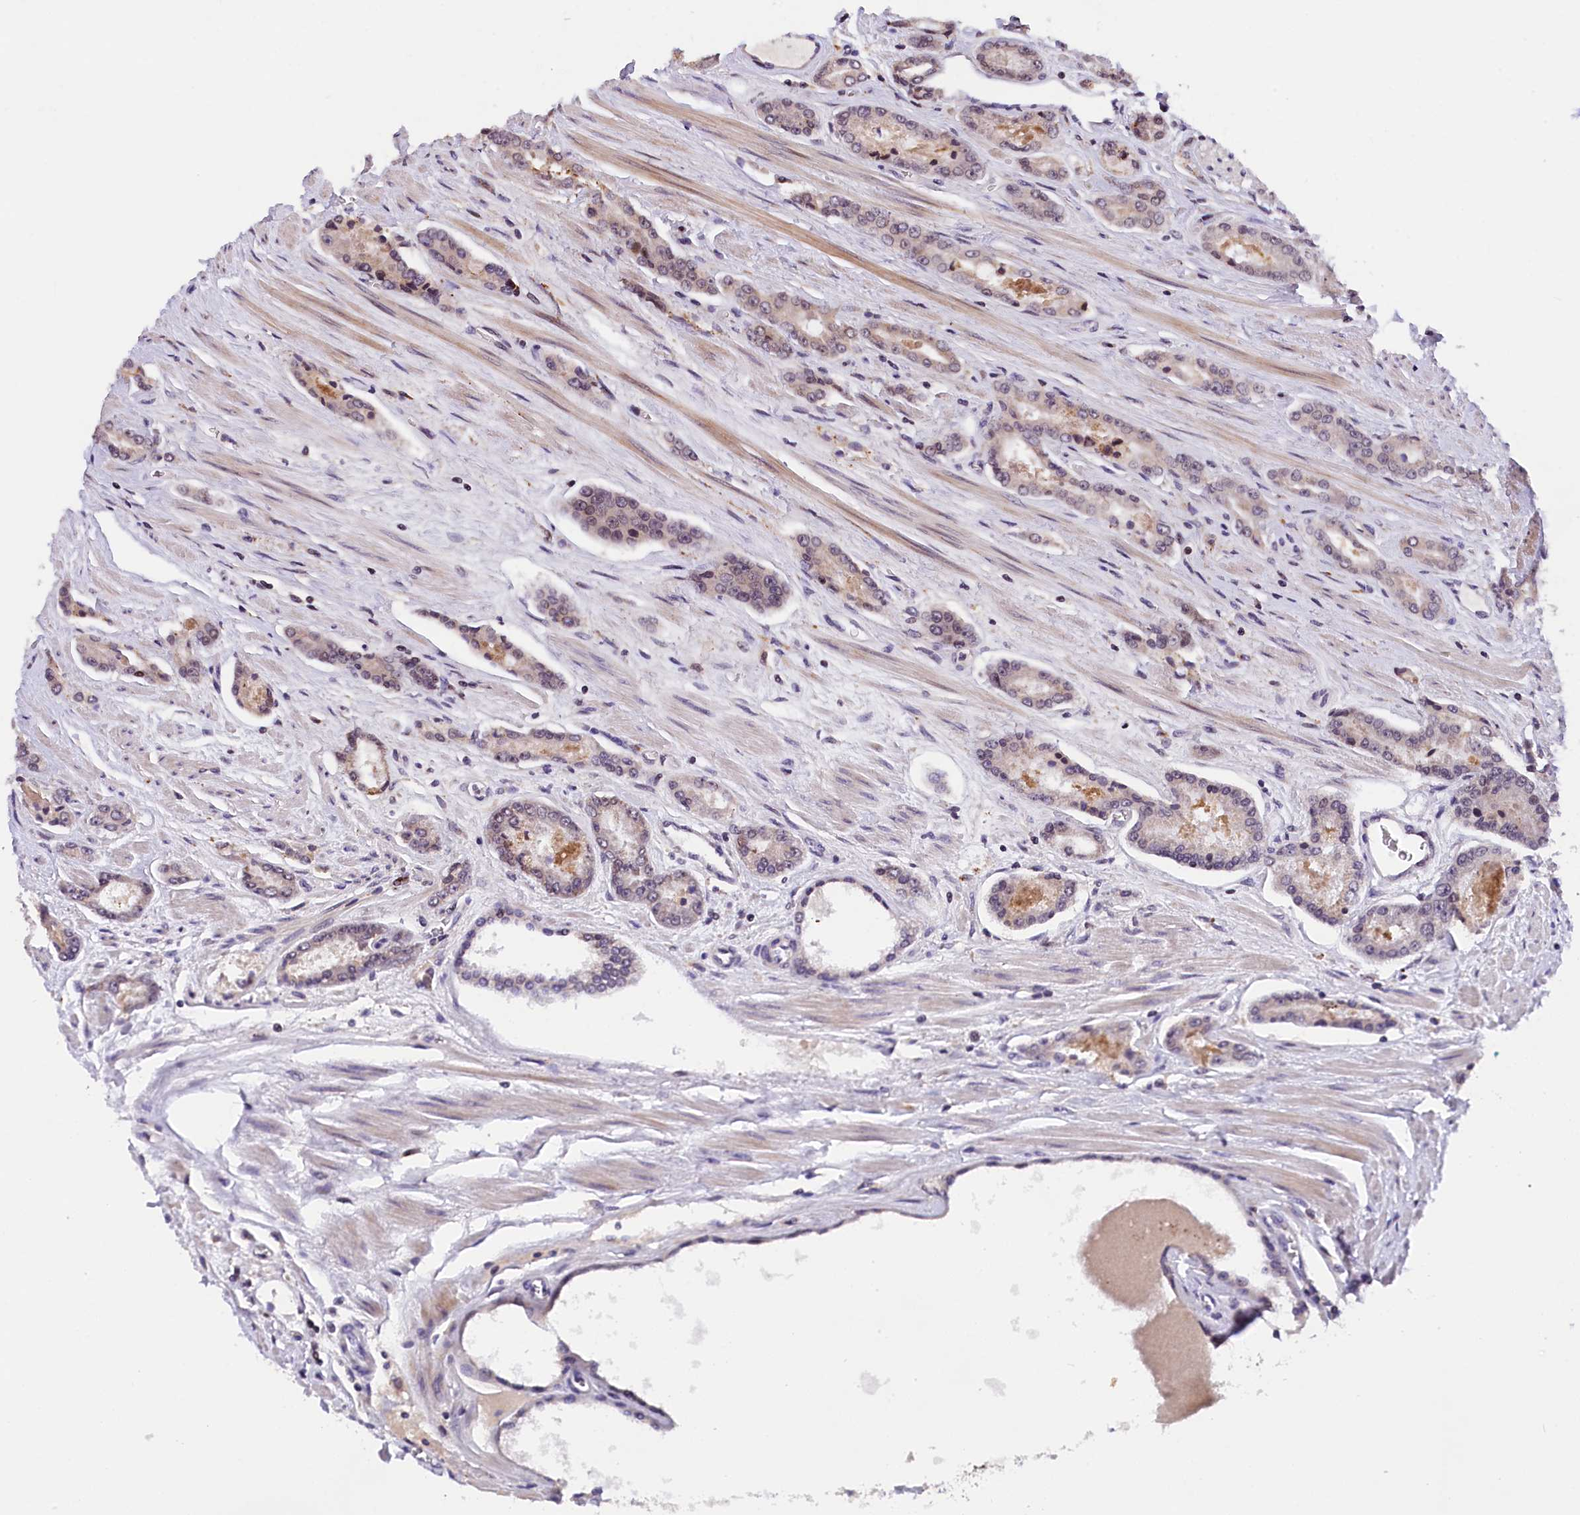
{"staining": {"intensity": "negative", "quantity": "none", "location": "none"}, "tissue": "prostate cancer", "cell_type": "Tumor cells", "image_type": "cancer", "snomed": [{"axis": "morphology", "description": "Adenocarcinoma, High grade"}, {"axis": "topography", "description": "Prostate"}], "caption": "DAB immunohistochemical staining of human prostate cancer shows no significant staining in tumor cells.", "gene": "FBXO45", "patient": {"sex": "male", "age": 74}}